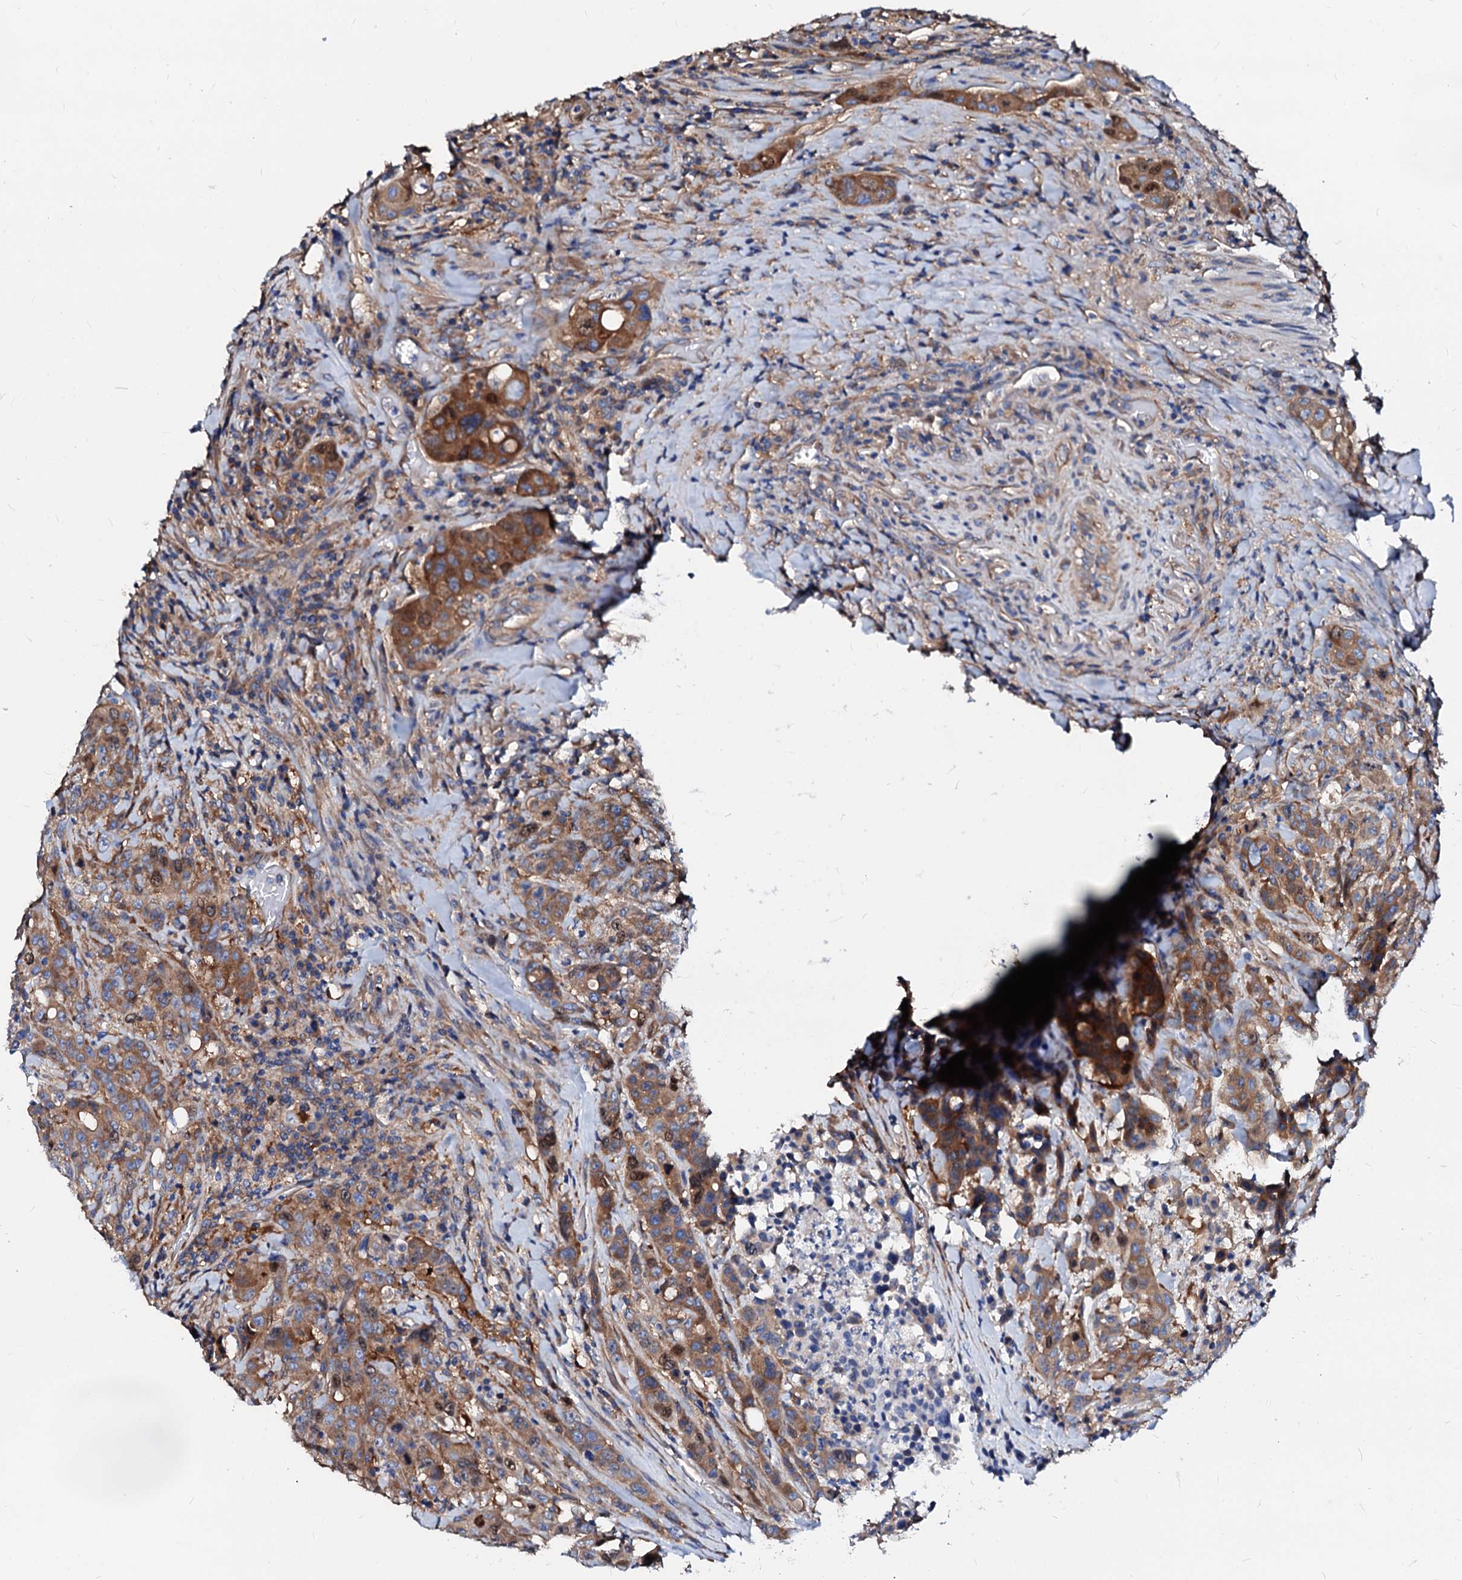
{"staining": {"intensity": "moderate", "quantity": ">75%", "location": "cytoplasmic/membranous"}, "tissue": "colorectal cancer", "cell_type": "Tumor cells", "image_type": "cancer", "snomed": [{"axis": "morphology", "description": "Adenocarcinoma, NOS"}, {"axis": "topography", "description": "Colon"}], "caption": "Adenocarcinoma (colorectal) tissue reveals moderate cytoplasmic/membranous expression in about >75% of tumor cells, visualized by immunohistochemistry. Nuclei are stained in blue.", "gene": "CSKMT", "patient": {"sex": "male", "age": 62}}